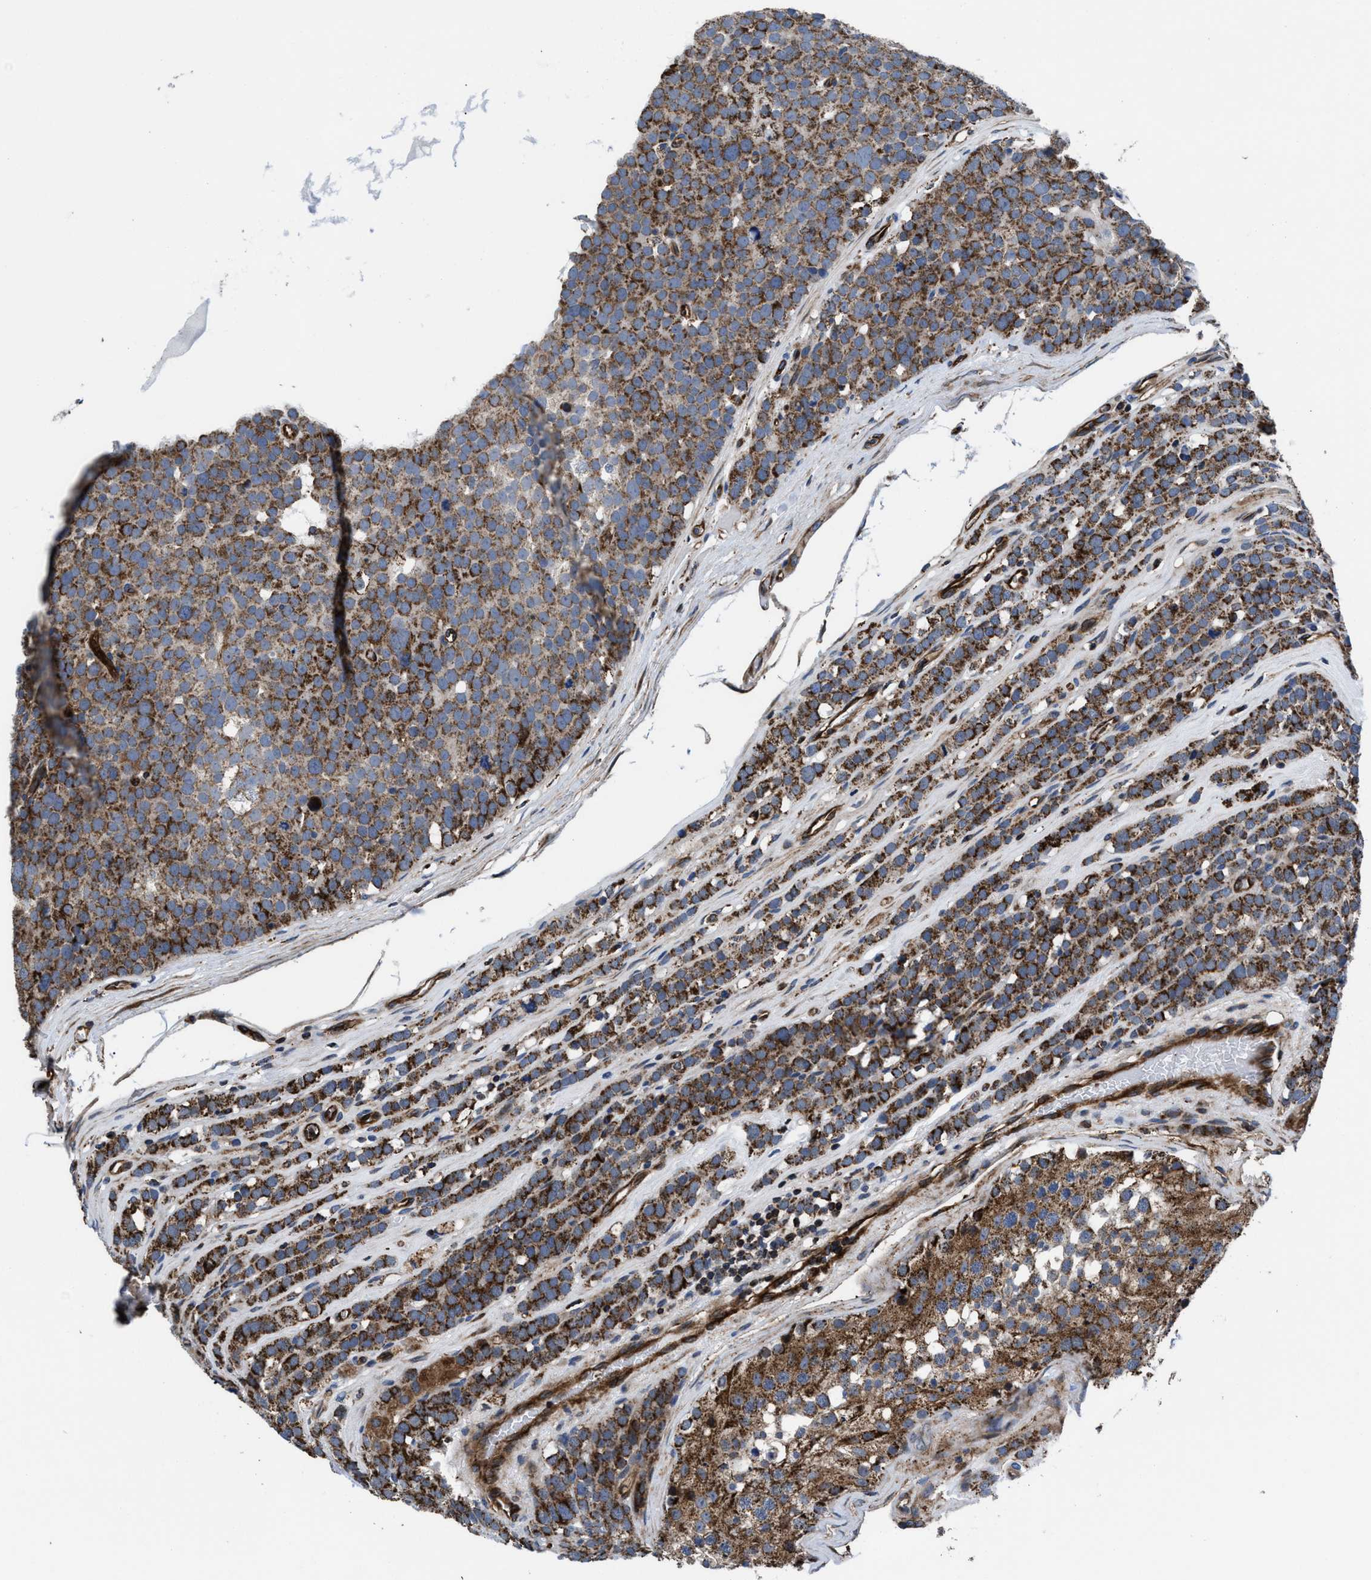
{"staining": {"intensity": "moderate", "quantity": ">75%", "location": "cytoplasmic/membranous"}, "tissue": "testis cancer", "cell_type": "Tumor cells", "image_type": "cancer", "snomed": [{"axis": "morphology", "description": "Seminoma, NOS"}, {"axis": "topography", "description": "Testis"}], "caption": "High-power microscopy captured an immunohistochemistry (IHC) histopathology image of seminoma (testis), revealing moderate cytoplasmic/membranous positivity in about >75% of tumor cells.", "gene": "PRR15L", "patient": {"sex": "male", "age": 71}}